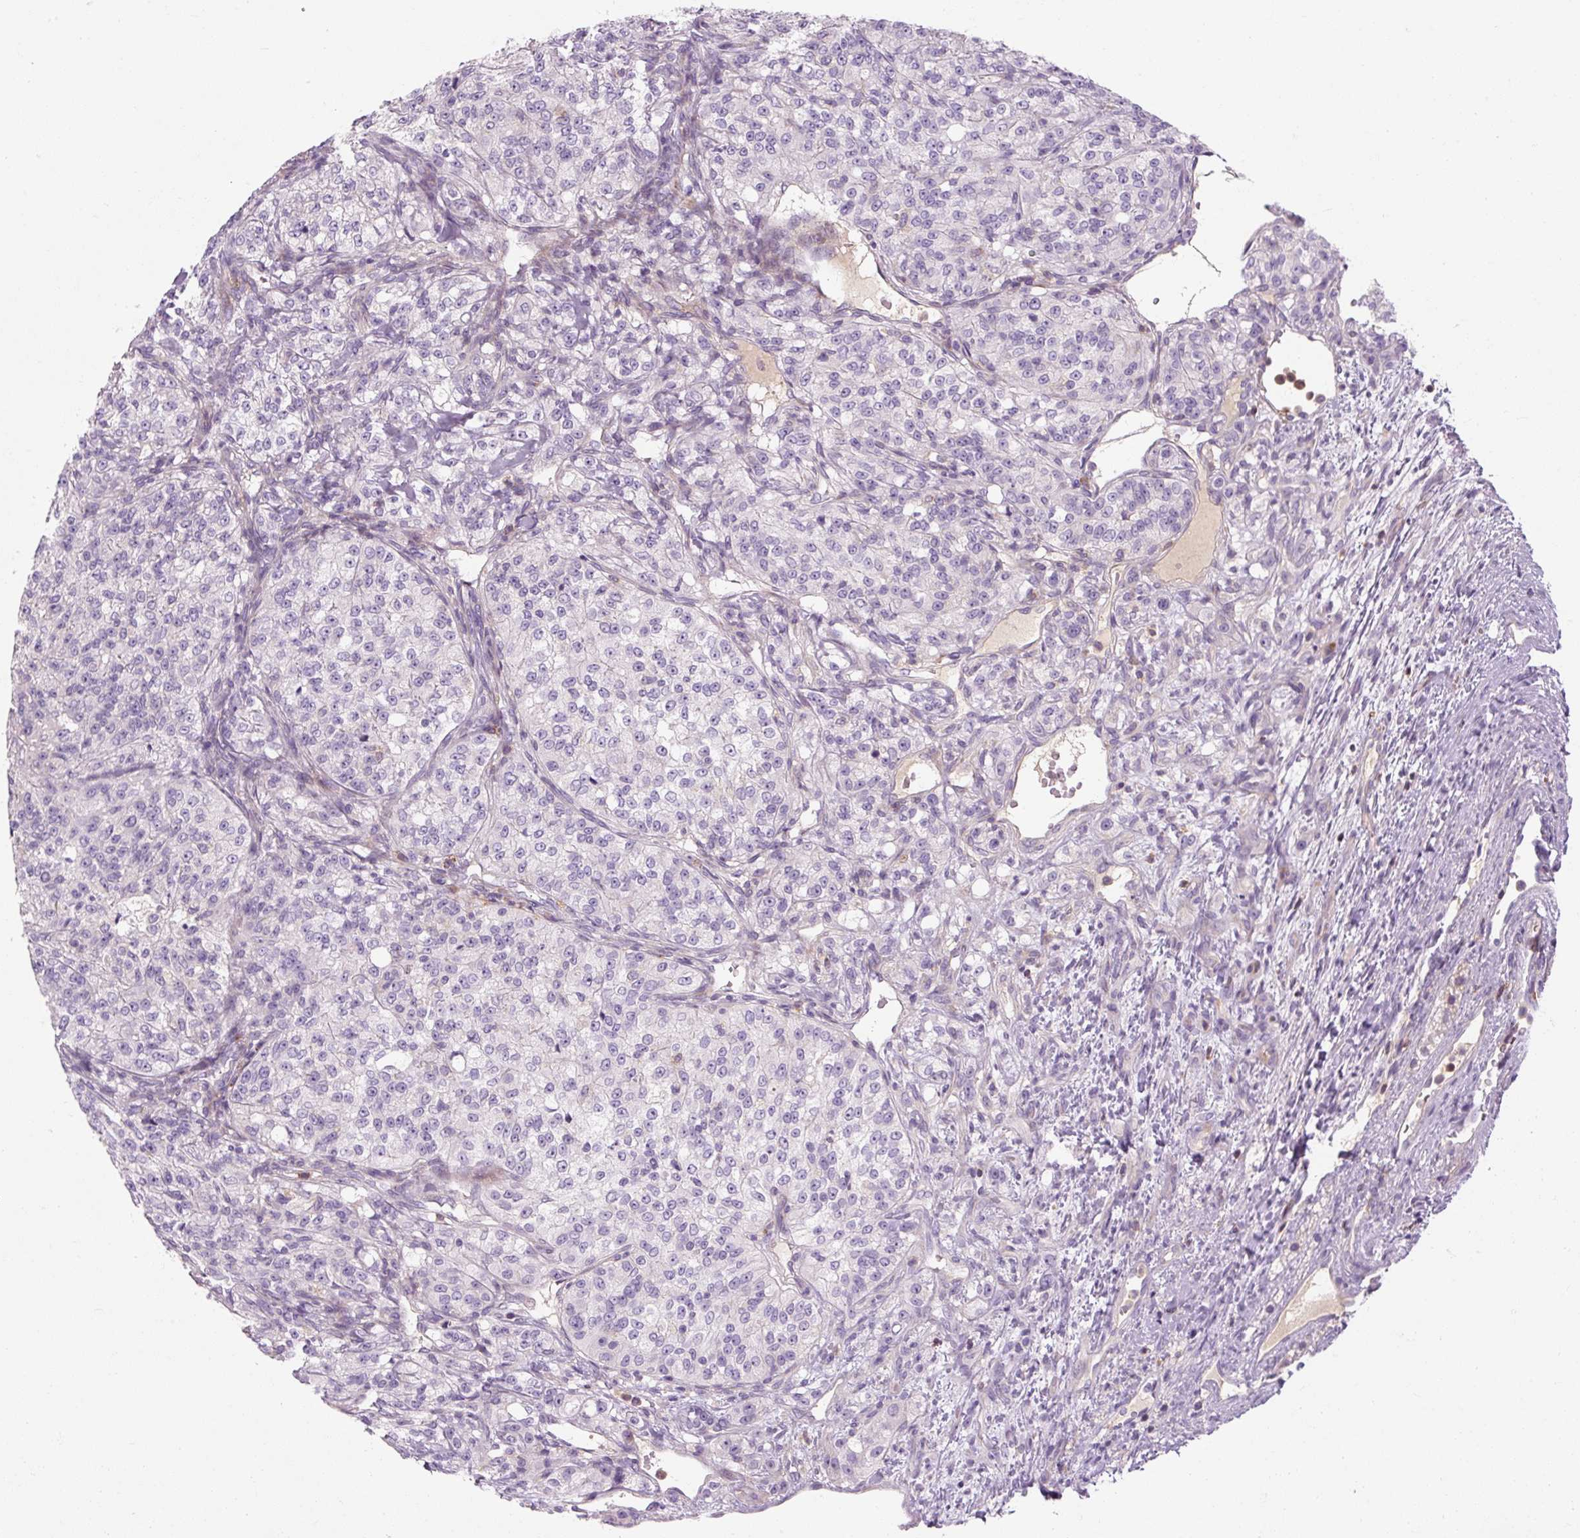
{"staining": {"intensity": "negative", "quantity": "none", "location": "none"}, "tissue": "renal cancer", "cell_type": "Tumor cells", "image_type": "cancer", "snomed": [{"axis": "morphology", "description": "Adenocarcinoma, NOS"}, {"axis": "topography", "description": "Kidney"}], "caption": "Immunohistochemical staining of human renal cancer reveals no significant staining in tumor cells.", "gene": "TIGD2", "patient": {"sex": "female", "age": 63}}